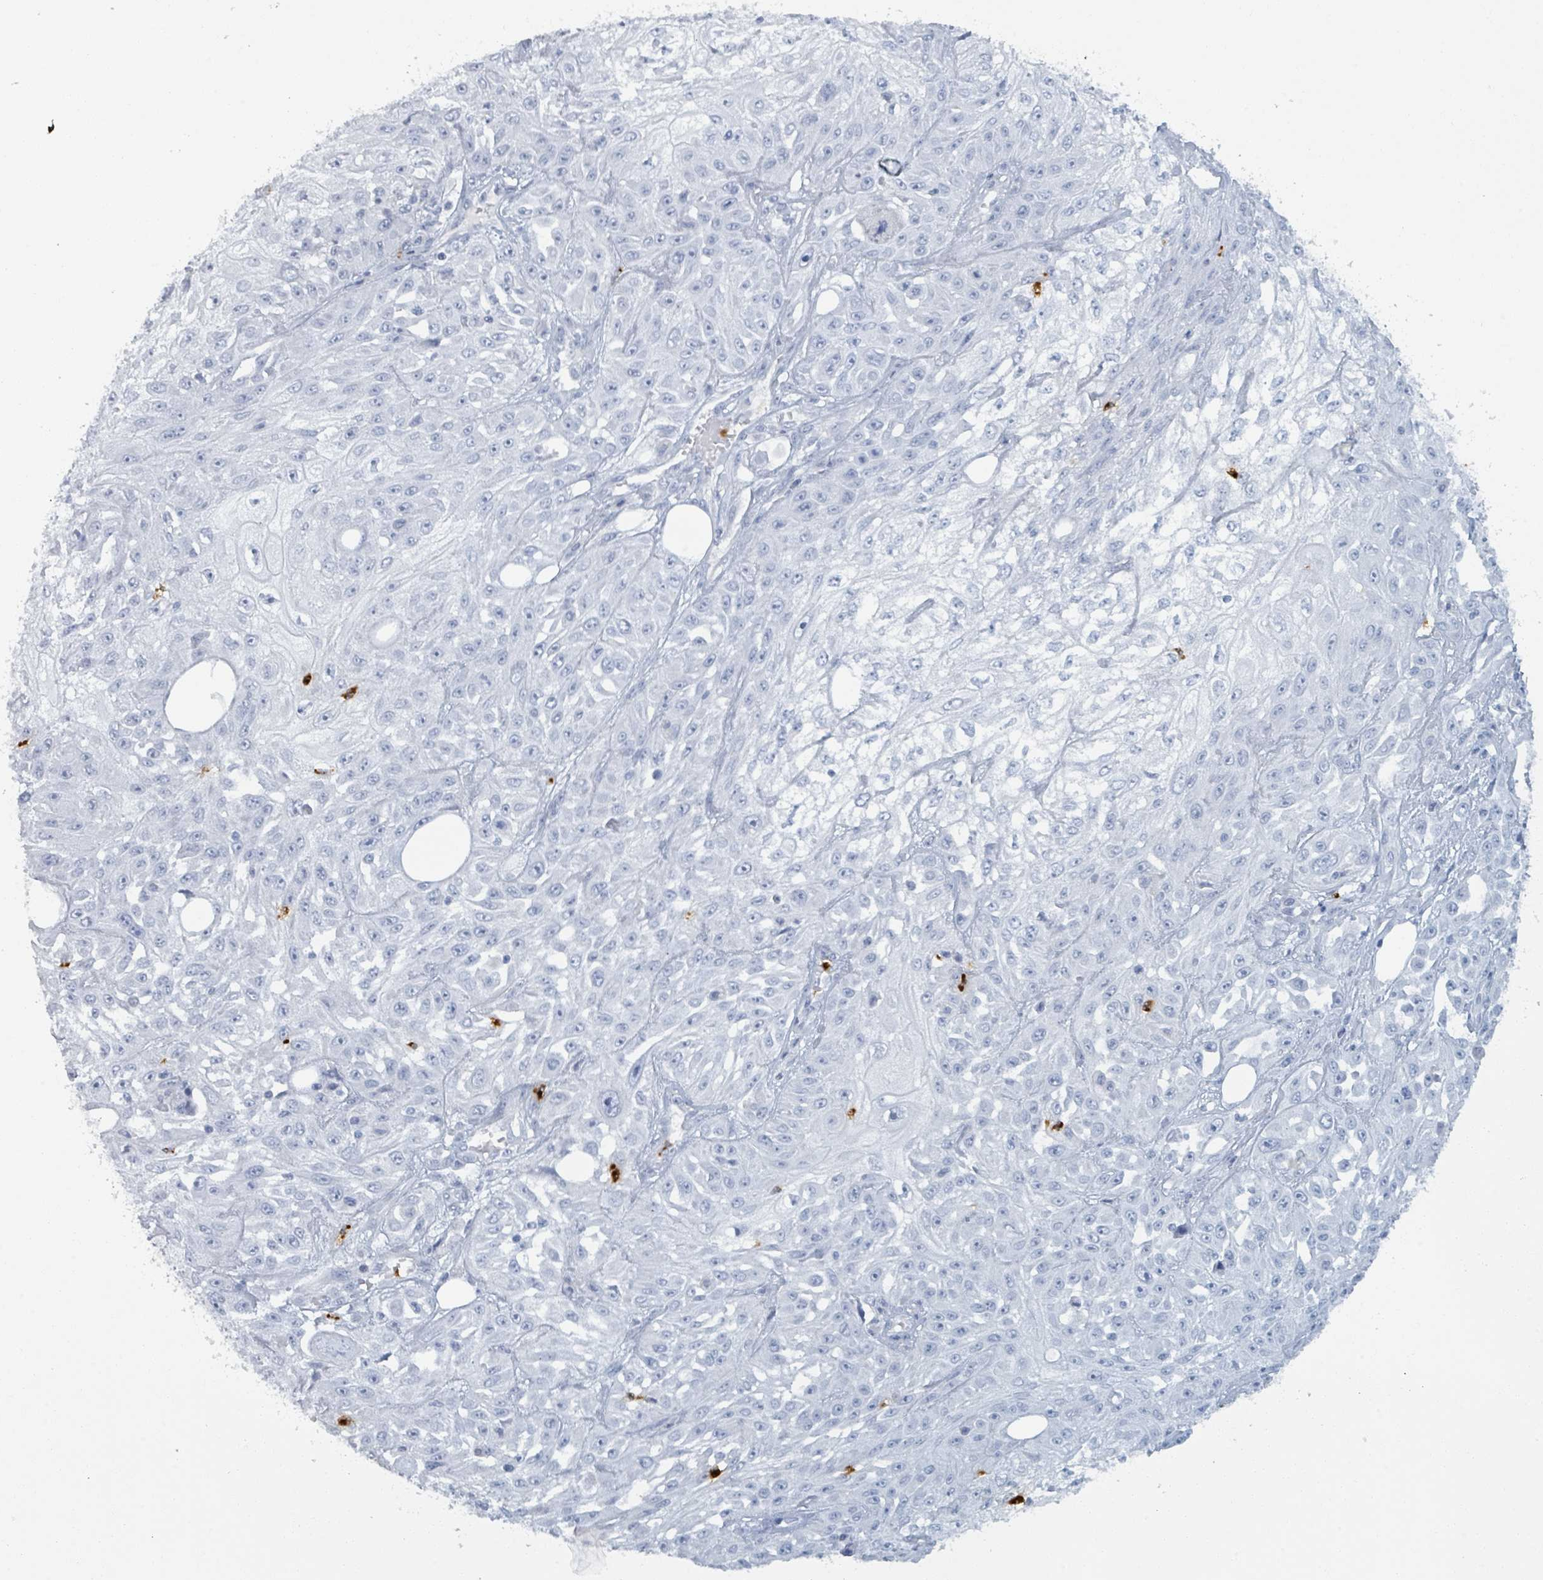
{"staining": {"intensity": "negative", "quantity": "none", "location": "none"}, "tissue": "skin cancer", "cell_type": "Tumor cells", "image_type": "cancer", "snomed": [{"axis": "morphology", "description": "Squamous cell carcinoma, NOS"}, {"axis": "morphology", "description": "Squamous cell carcinoma, metastatic, NOS"}, {"axis": "topography", "description": "Skin"}, {"axis": "topography", "description": "Lymph node"}], "caption": "Immunohistochemistry (IHC) image of human skin cancer stained for a protein (brown), which reveals no expression in tumor cells.", "gene": "DEFA4", "patient": {"sex": "male", "age": 75}}